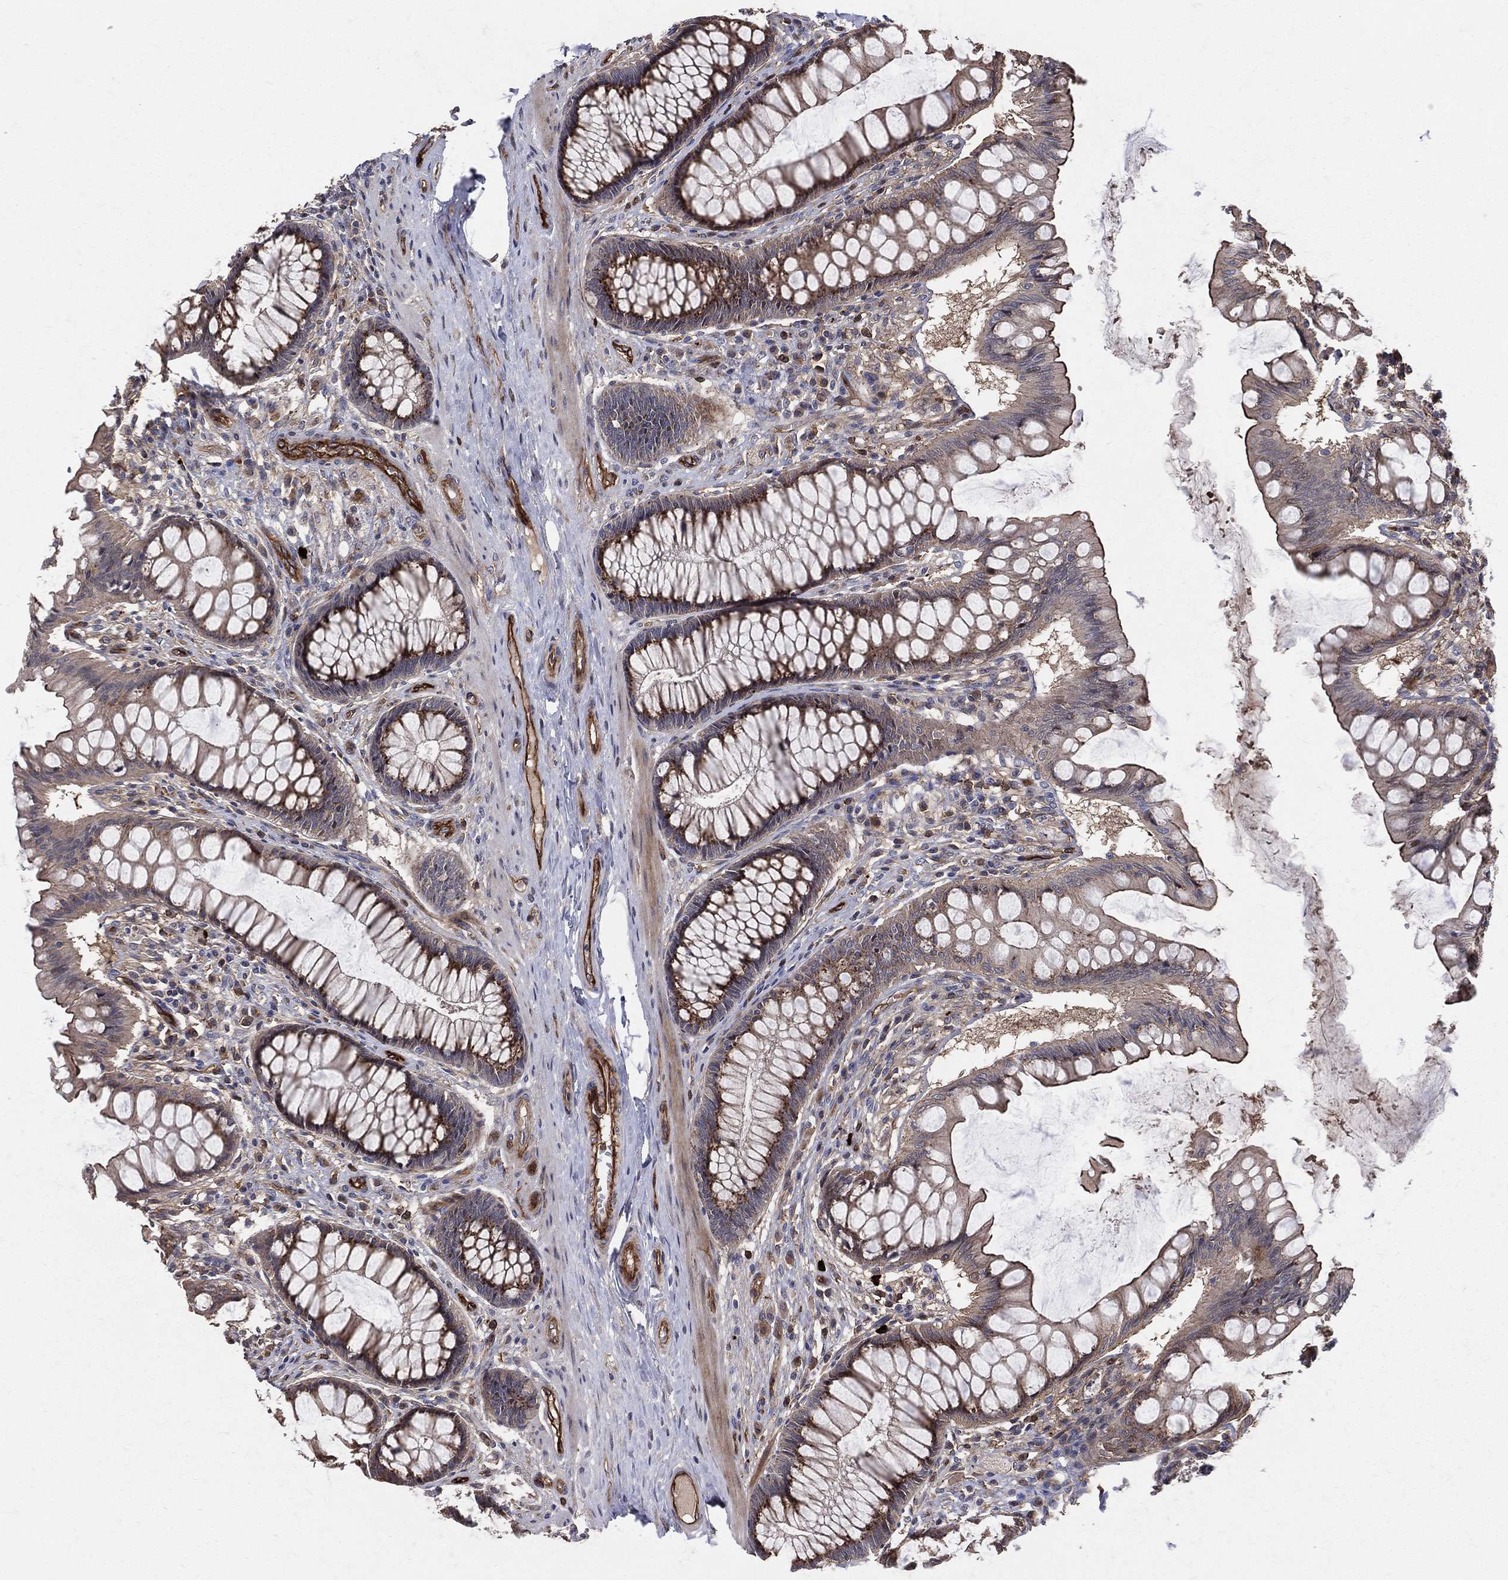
{"staining": {"intensity": "strong", "quantity": ">75%", "location": "cytoplasmic/membranous"}, "tissue": "colon", "cell_type": "Endothelial cells", "image_type": "normal", "snomed": [{"axis": "morphology", "description": "Normal tissue, NOS"}, {"axis": "topography", "description": "Colon"}], "caption": "This histopathology image shows immunohistochemistry staining of unremarkable human colon, with high strong cytoplasmic/membranous positivity in approximately >75% of endothelial cells.", "gene": "ENTPD1", "patient": {"sex": "female", "age": 65}}